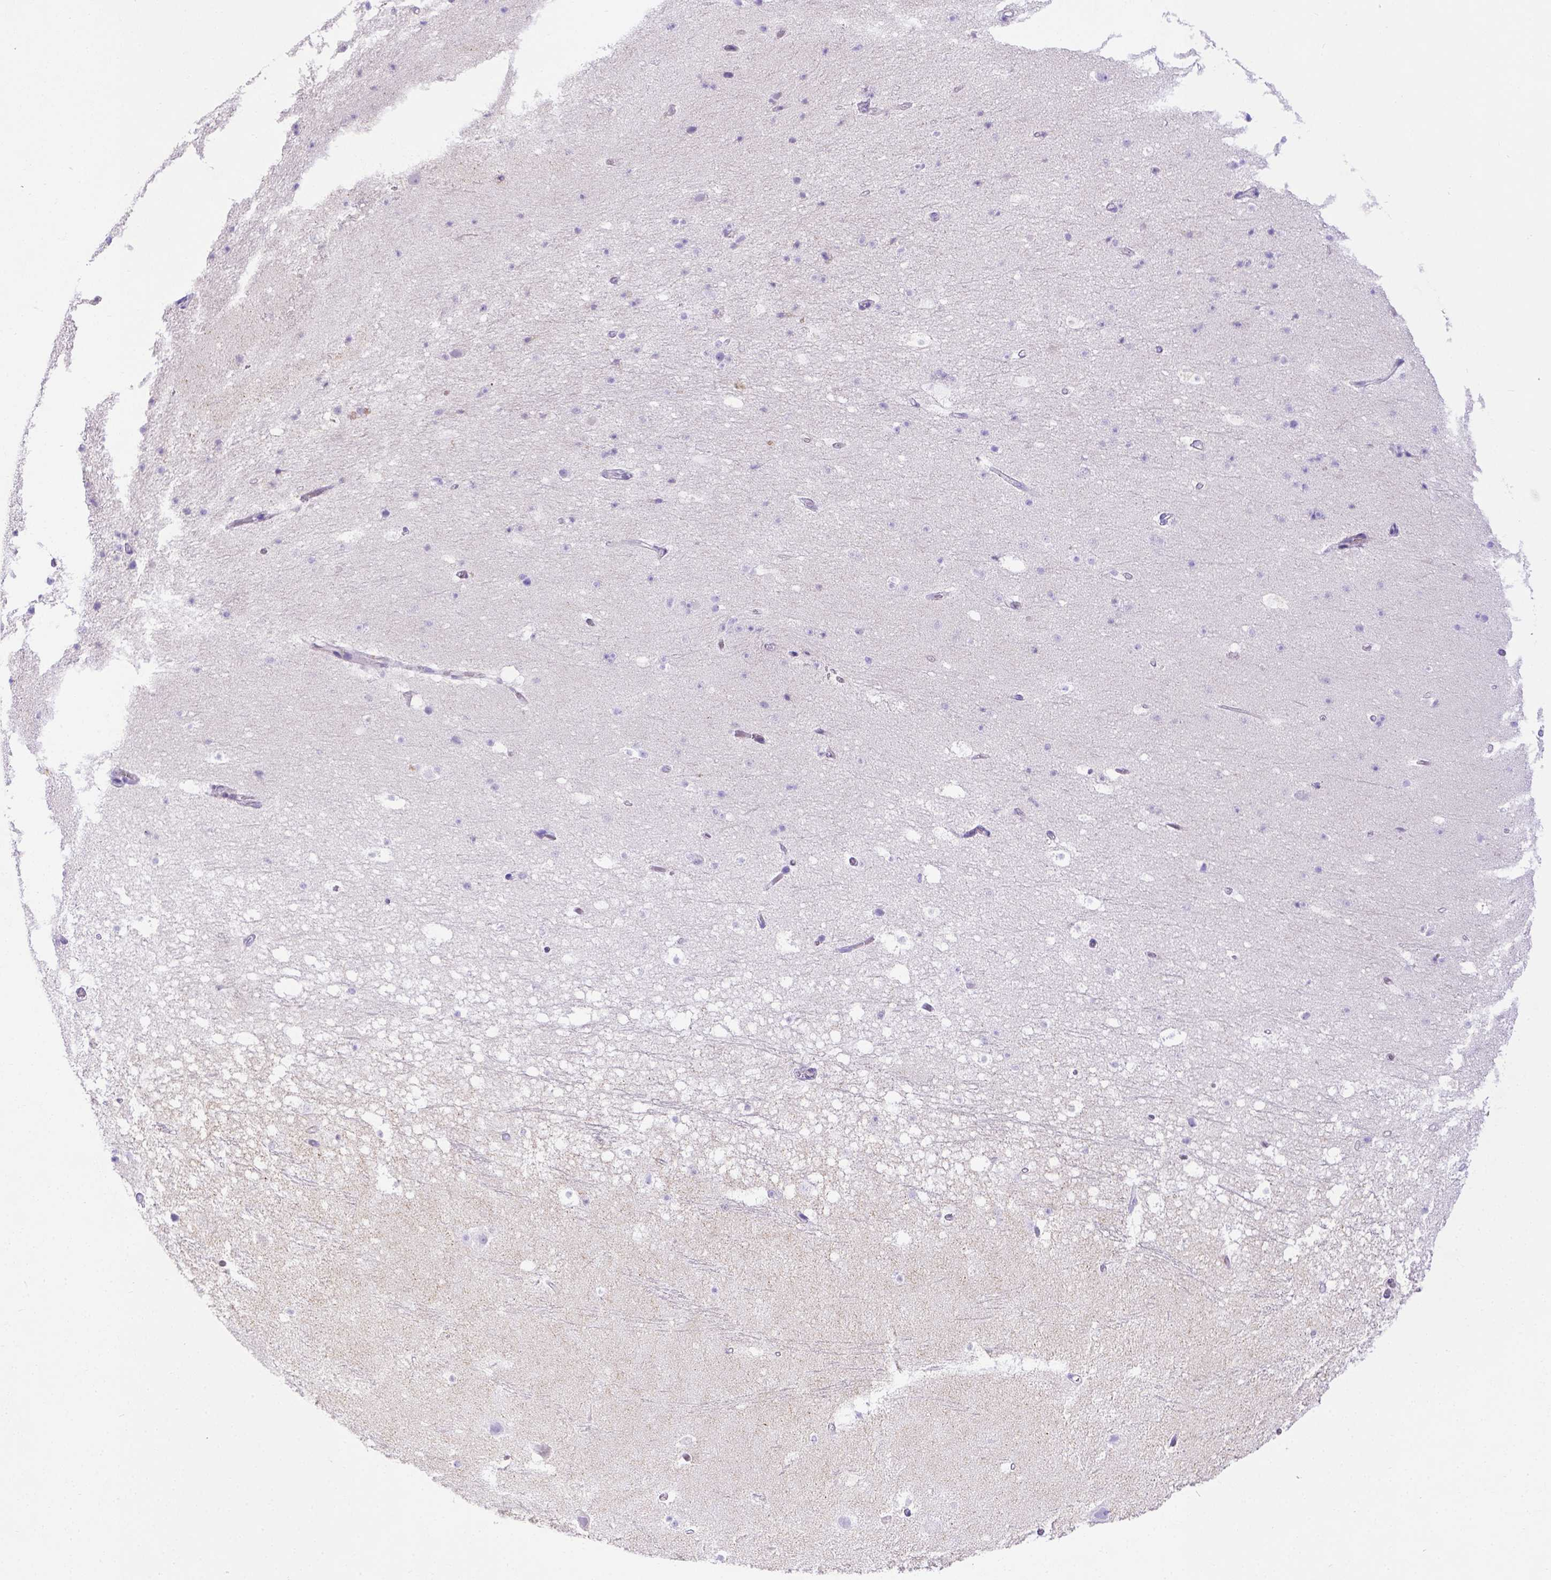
{"staining": {"intensity": "negative", "quantity": "none", "location": "none"}, "tissue": "hippocampus", "cell_type": "Glial cells", "image_type": "normal", "snomed": [{"axis": "morphology", "description": "Normal tissue, NOS"}, {"axis": "topography", "description": "Hippocampus"}], "caption": "An immunohistochemistry image of normal hippocampus is shown. There is no staining in glial cells of hippocampus. Brightfield microscopy of immunohistochemistry stained with DAB (3,3'-diaminobenzidine) (brown) and hematoxylin (blue), captured at high magnification.", "gene": "LRRC18", "patient": {"sex": "male", "age": 26}}